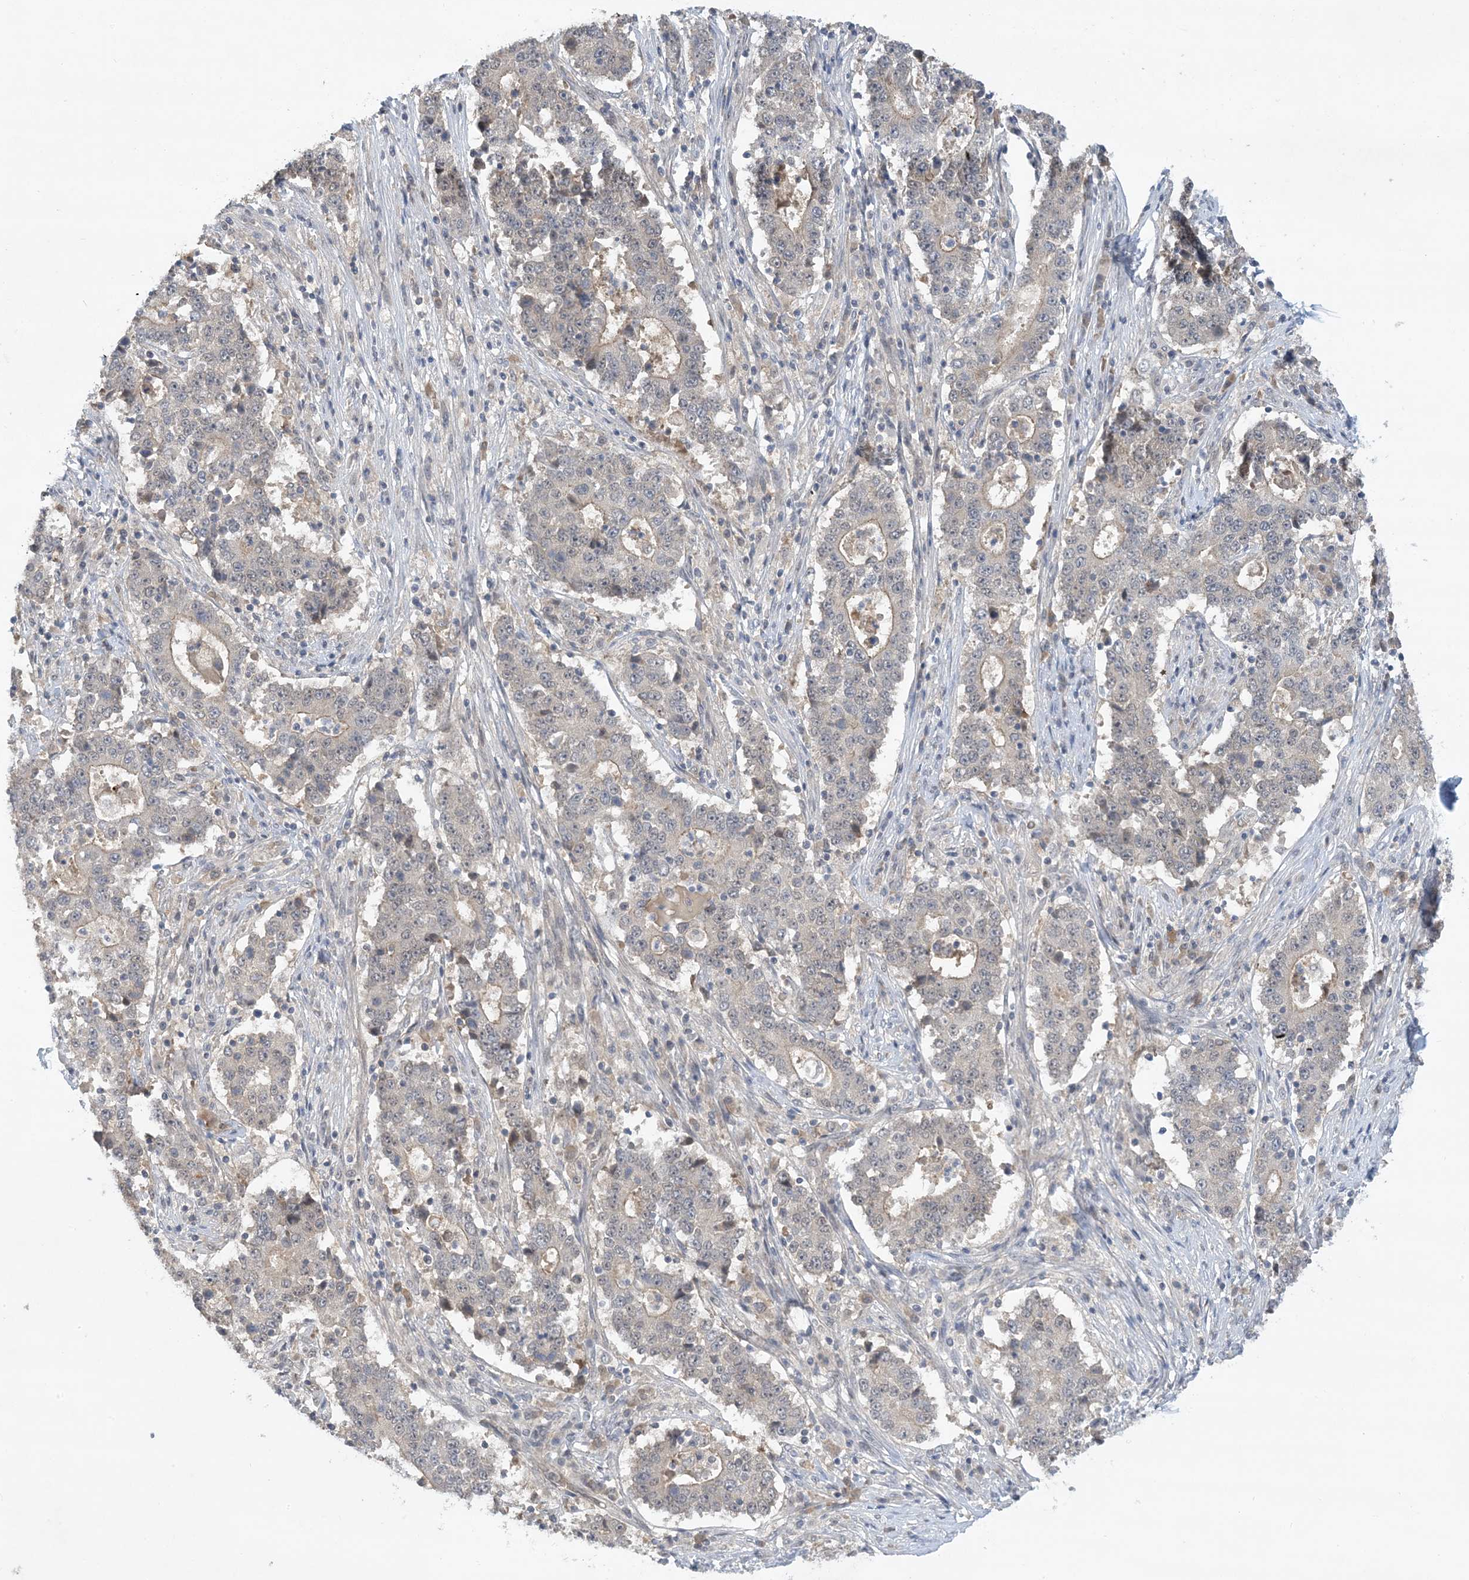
{"staining": {"intensity": "negative", "quantity": "none", "location": "none"}, "tissue": "stomach cancer", "cell_type": "Tumor cells", "image_type": "cancer", "snomed": [{"axis": "morphology", "description": "Adenocarcinoma, NOS"}, {"axis": "topography", "description": "Stomach"}], "caption": "This is an immunohistochemistry (IHC) photomicrograph of stomach cancer. There is no positivity in tumor cells.", "gene": "UBE2E1", "patient": {"sex": "male", "age": 59}}